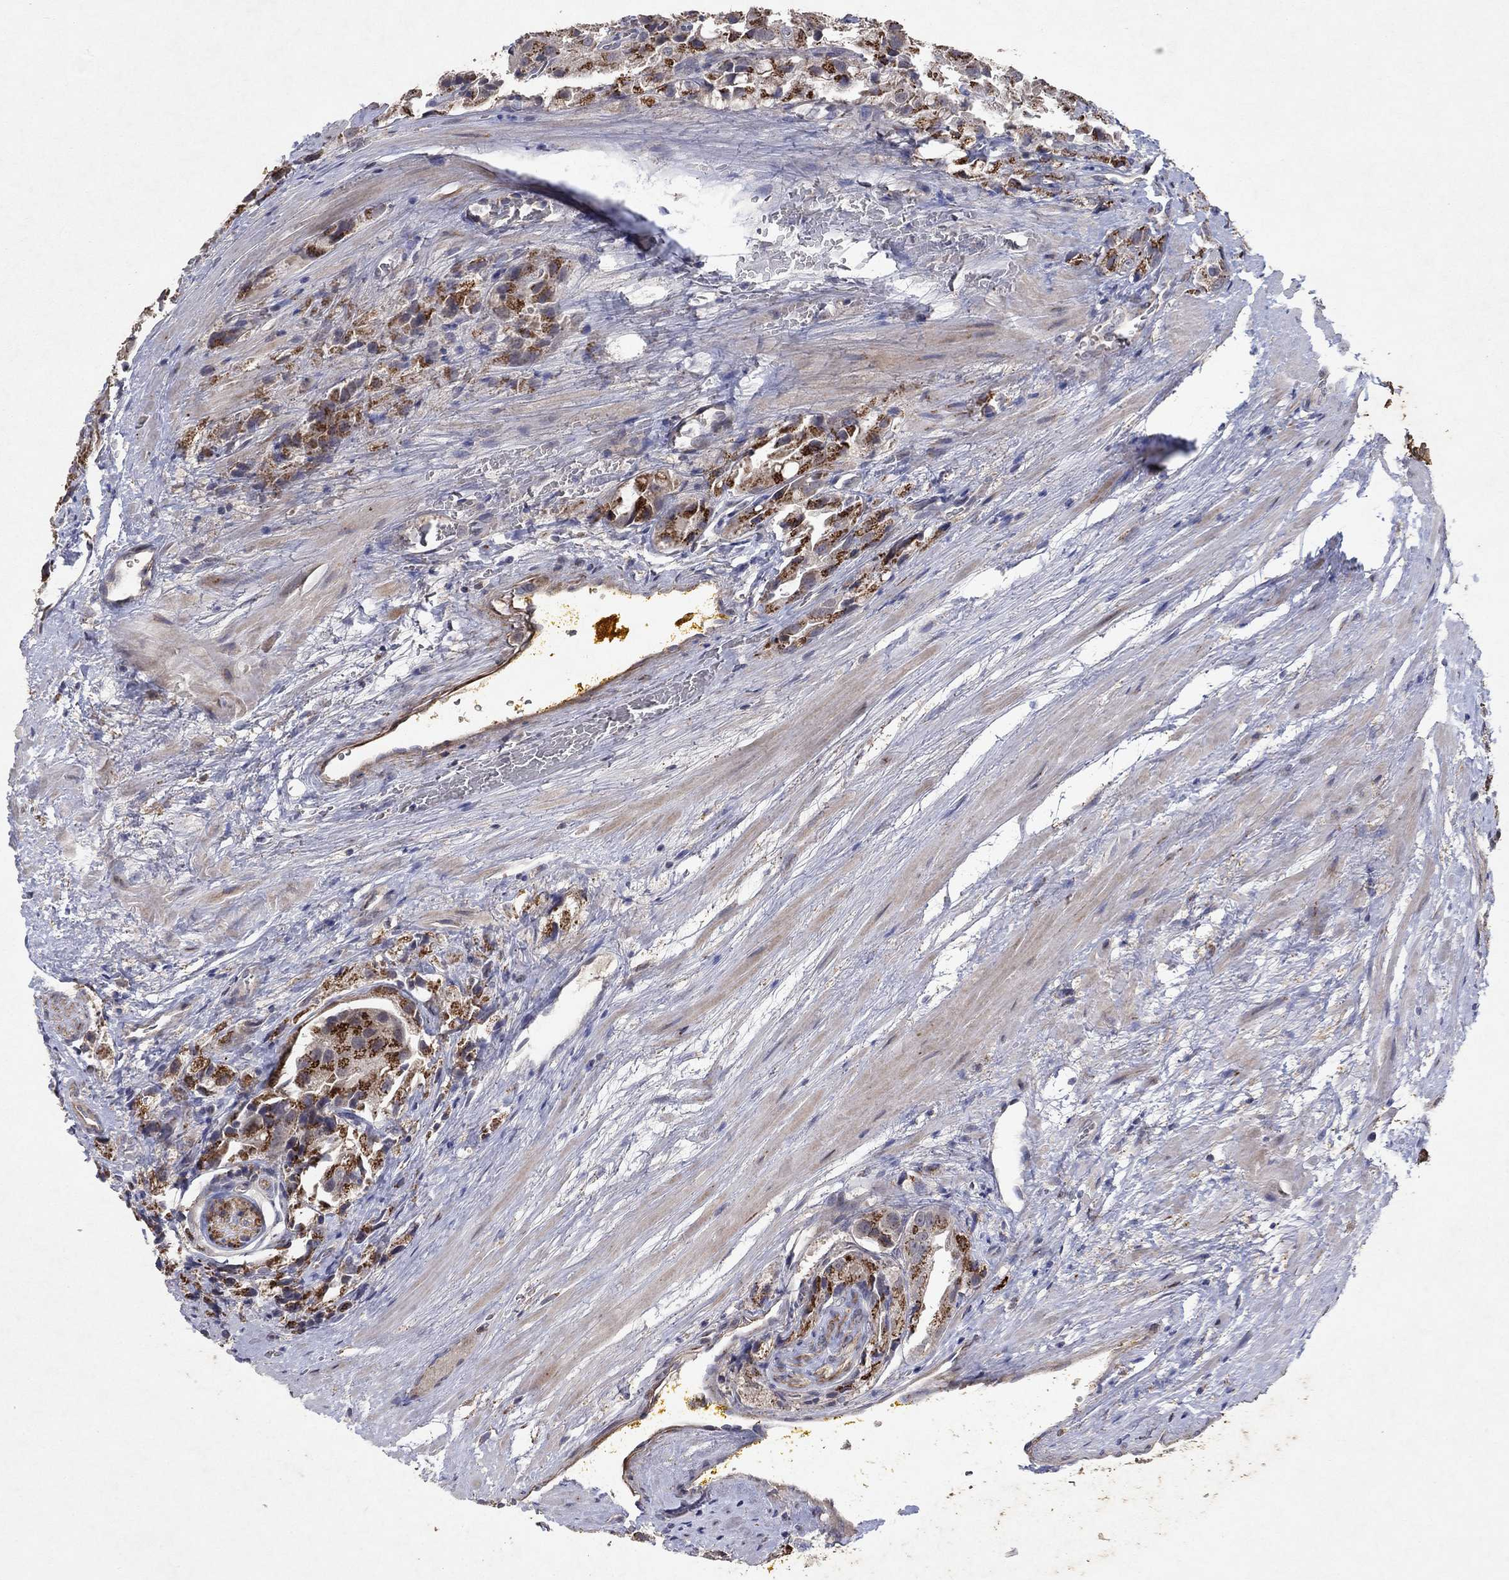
{"staining": {"intensity": "strong", "quantity": ">75%", "location": "cytoplasmic/membranous"}, "tissue": "prostate cancer", "cell_type": "Tumor cells", "image_type": "cancer", "snomed": [{"axis": "morphology", "description": "Adenocarcinoma, NOS"}, {"axis": "topography", "description": "Prostate and seminal vesicle, NOS"}, {"axis": "topography", "description": "Prostate"}], "caption": "Protein analysis of prostate adenocarcinoma tissue exhibits strong cytoplasmic/membranous staining in approximately >75% of tumor cells.", "gene": "FRG1", "patient": {"sex": "male", "age": 67}}